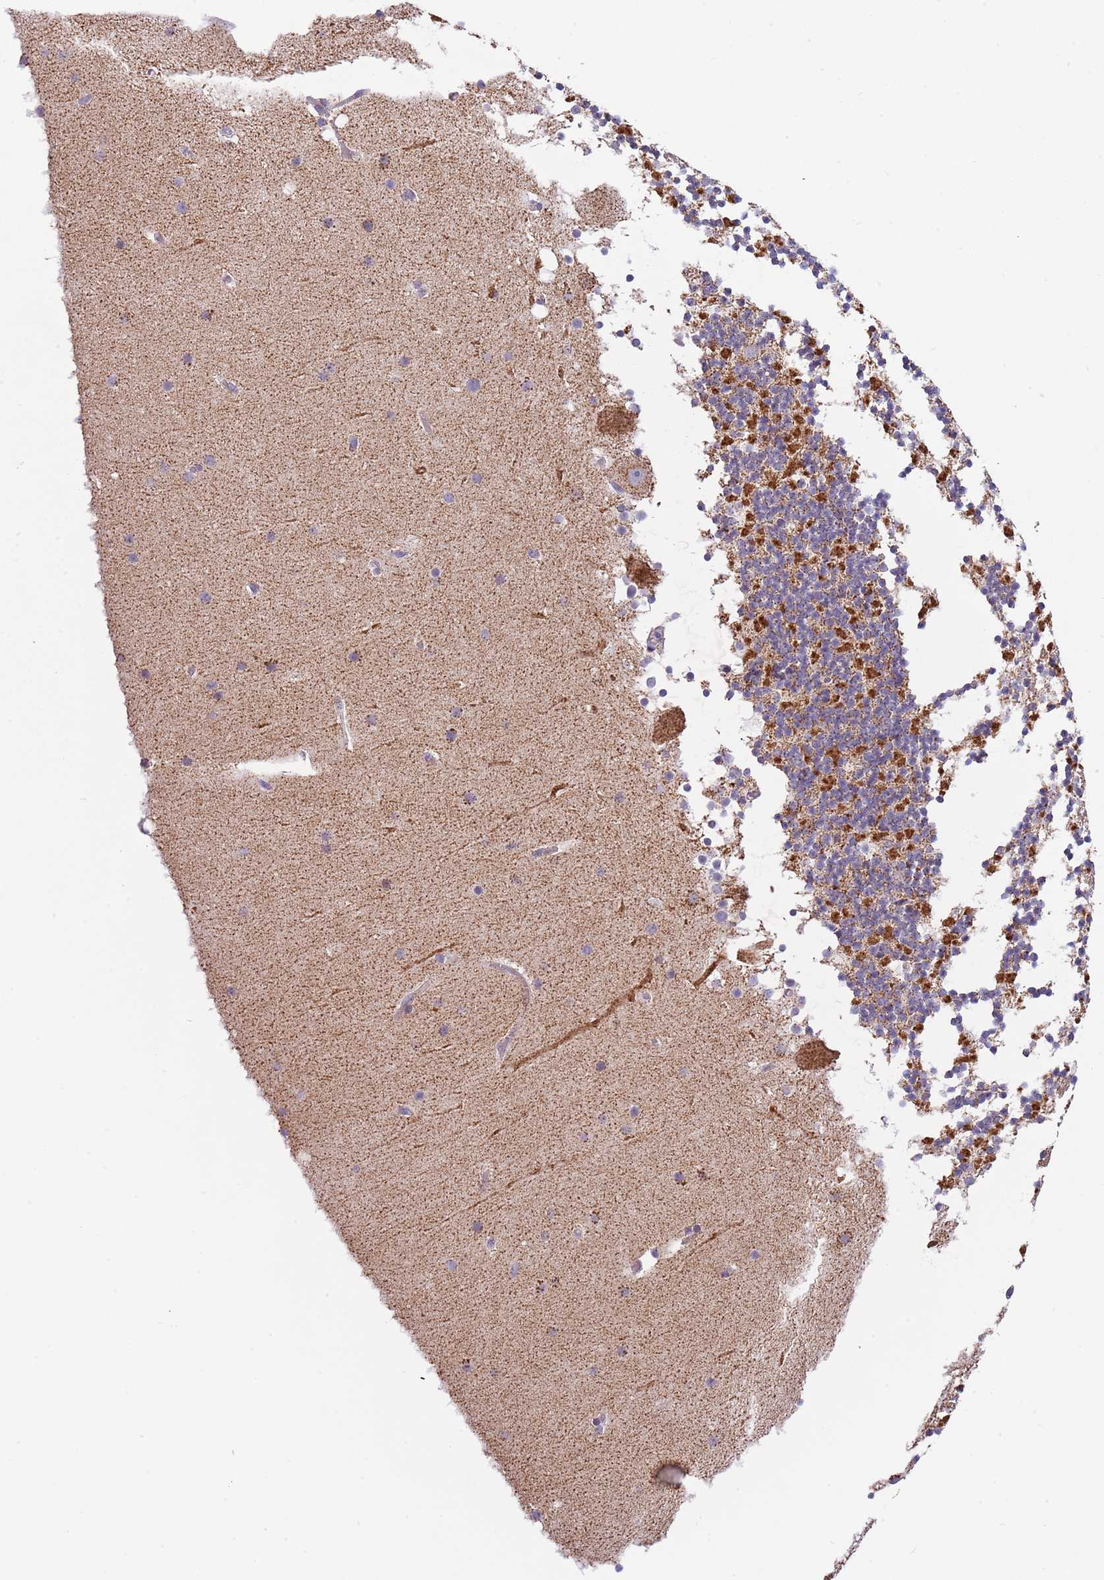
{"staining": {"intensity": "moderate", "quantity": "25%-75%", "location": "cytoplasmic/membranous"}, "tissue": "cerebellum", "cell_type": "Cells in granular layer", "image_type": "normal", "snomed": [{"axis": "morphology", "description": "Normal tissue, NOS"}, {"axis": "topography", "description": "Cerebellum"}], "caption": "Immunohistochemical staining of unremarkable cerebellum displays medium levels of moderate cytoplasmic/membranous positivity in about 25%-75% of cells in granular layer. Using DAB (brown) and hematoxylin (blue) stains, captured at high magnification using brightfield microscopy.", "gene": "LHX6", "patient": {"sex": "male", "age": 57}}